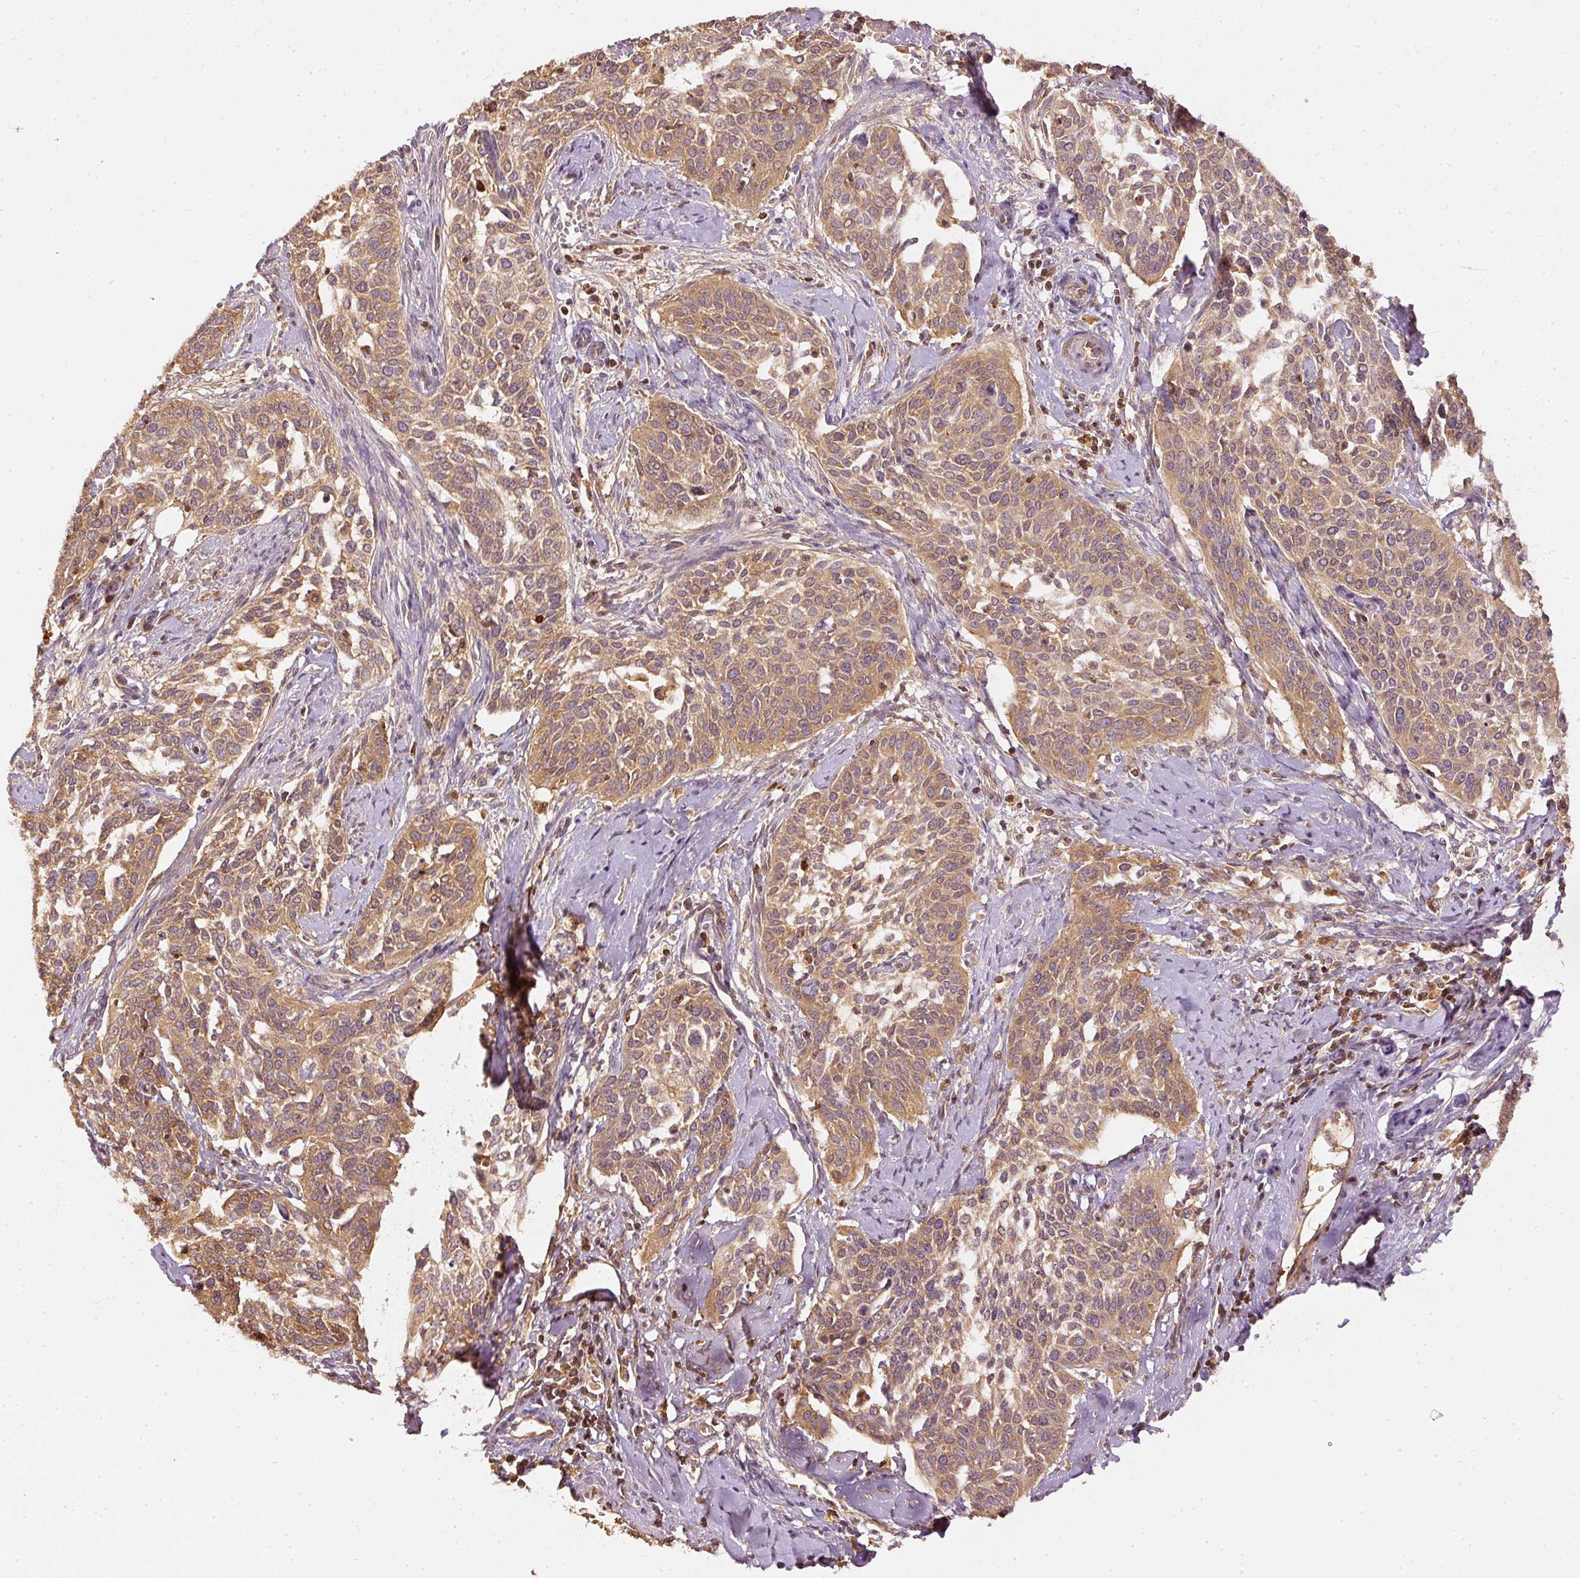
{"staining": {"intensity": "moderate", "quantity": ">75%", "location": "cytoplasmic/membranous"}, "tissue": "cervical cancer", "cell_type": "Tumor cells", "image_type": "cancer", "snomed": [{"axis": "morphology", "description": "Squamous cell carcinoma, NOS"}, {"axis": "topography", "description": "Cervix"}], "caption": "Immunohistochemistry photomicrograph of cervical cancer stained for a protein (brown), which shows medium levels of moderate cytoplasmic/membranous staining in about >75% of tumor cells.", "gene": "EVL", "patient": {"sex": "female", "age": 44}}